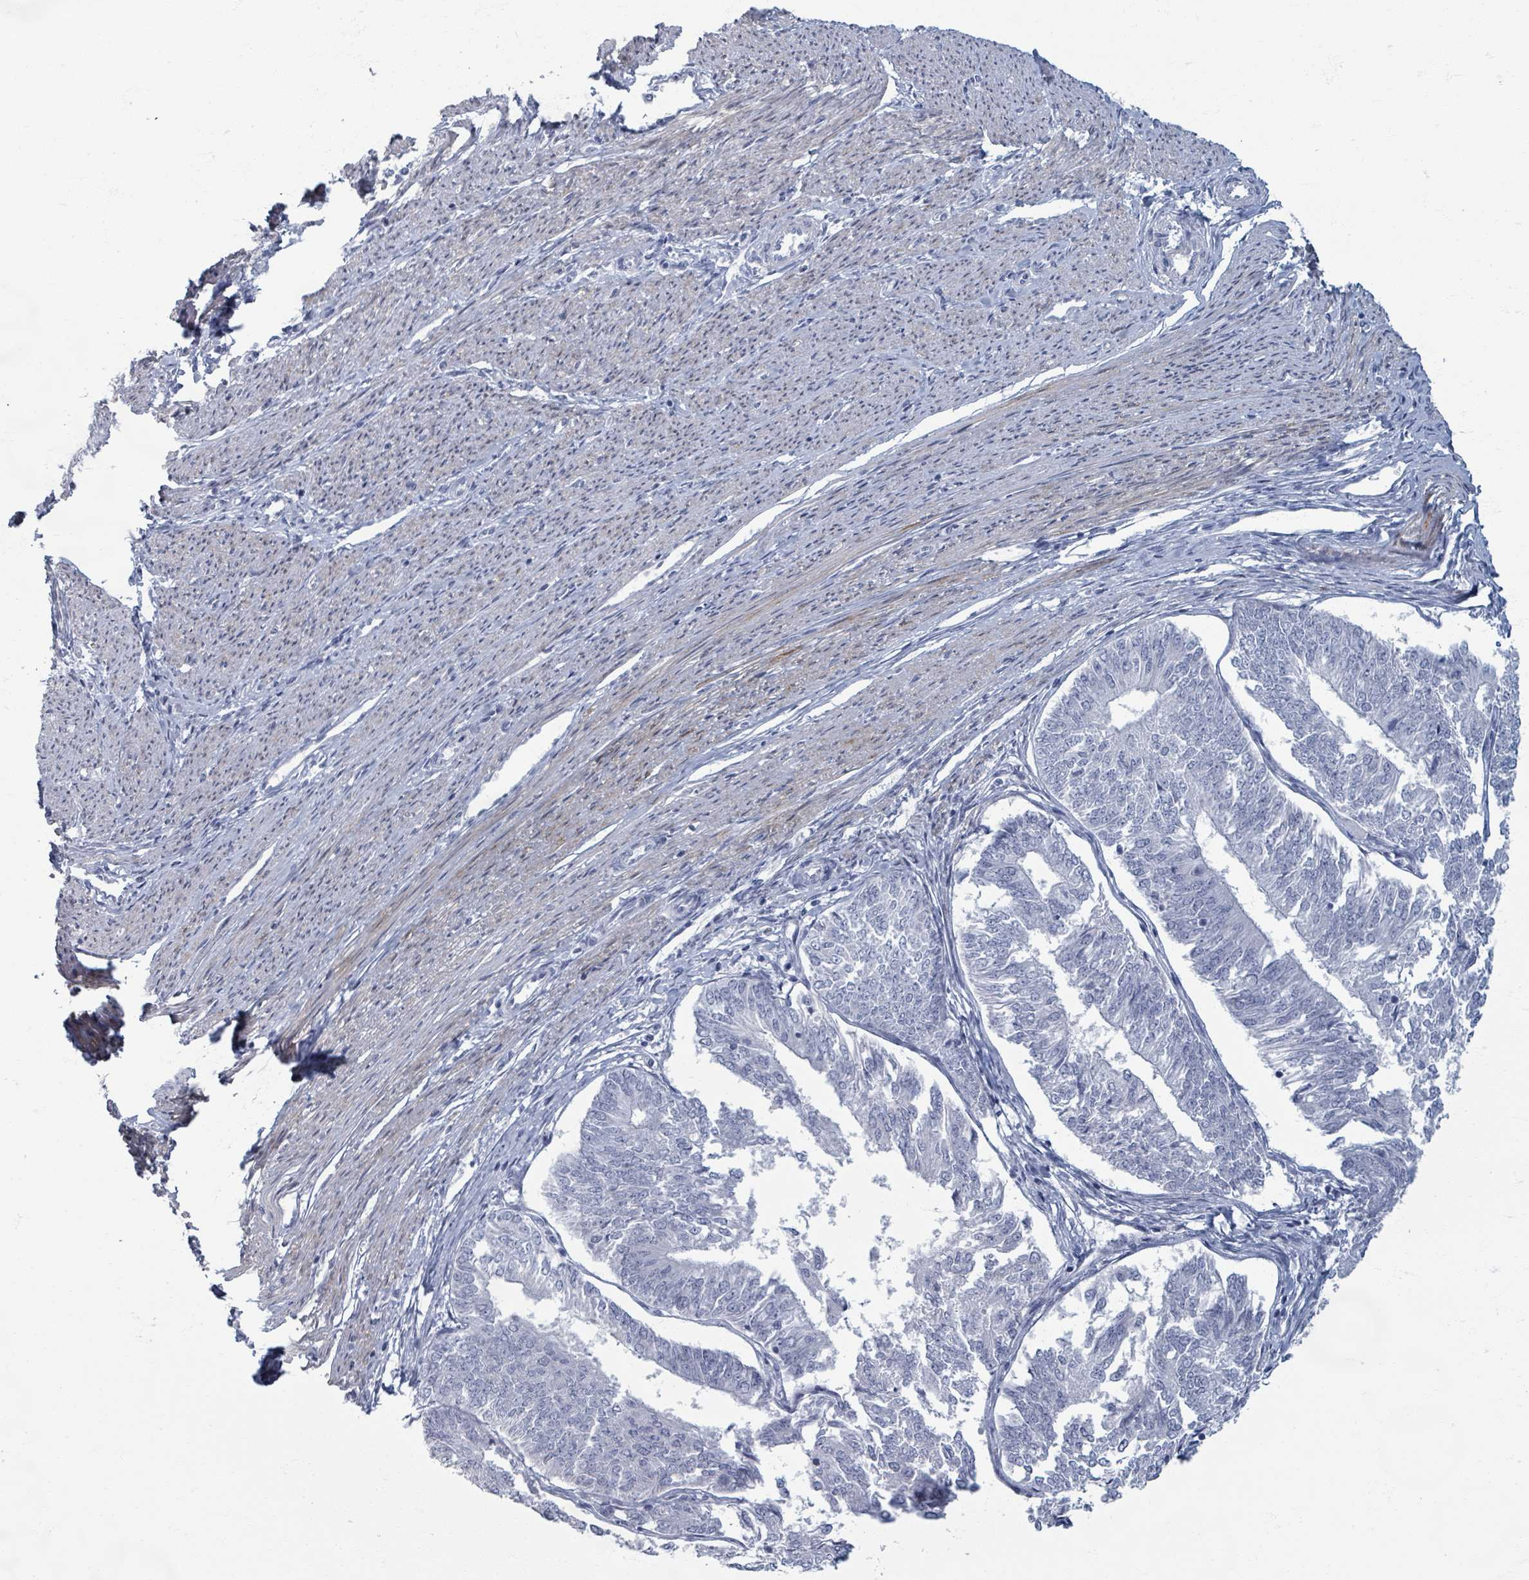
{"staining": {"intensity": "negative", "quantity": "none", "location": "none"}, "tissue": "endometrial cancer", "cell_type": "Tumor cells", "image_type": "cancer", "snomed": [{"axis": "morphology", "description": "Adenocarcinoma, NOS"}, {"axis": "topography", "description": "Endometrium"}], "caption": "Endometrial cancer (adenocarcinoma) was stained to show a protein in brown. There is no significant expression in tumor cells.", "gene": "TAS2R1", "patient": {"sex": "female", "age": 58}}